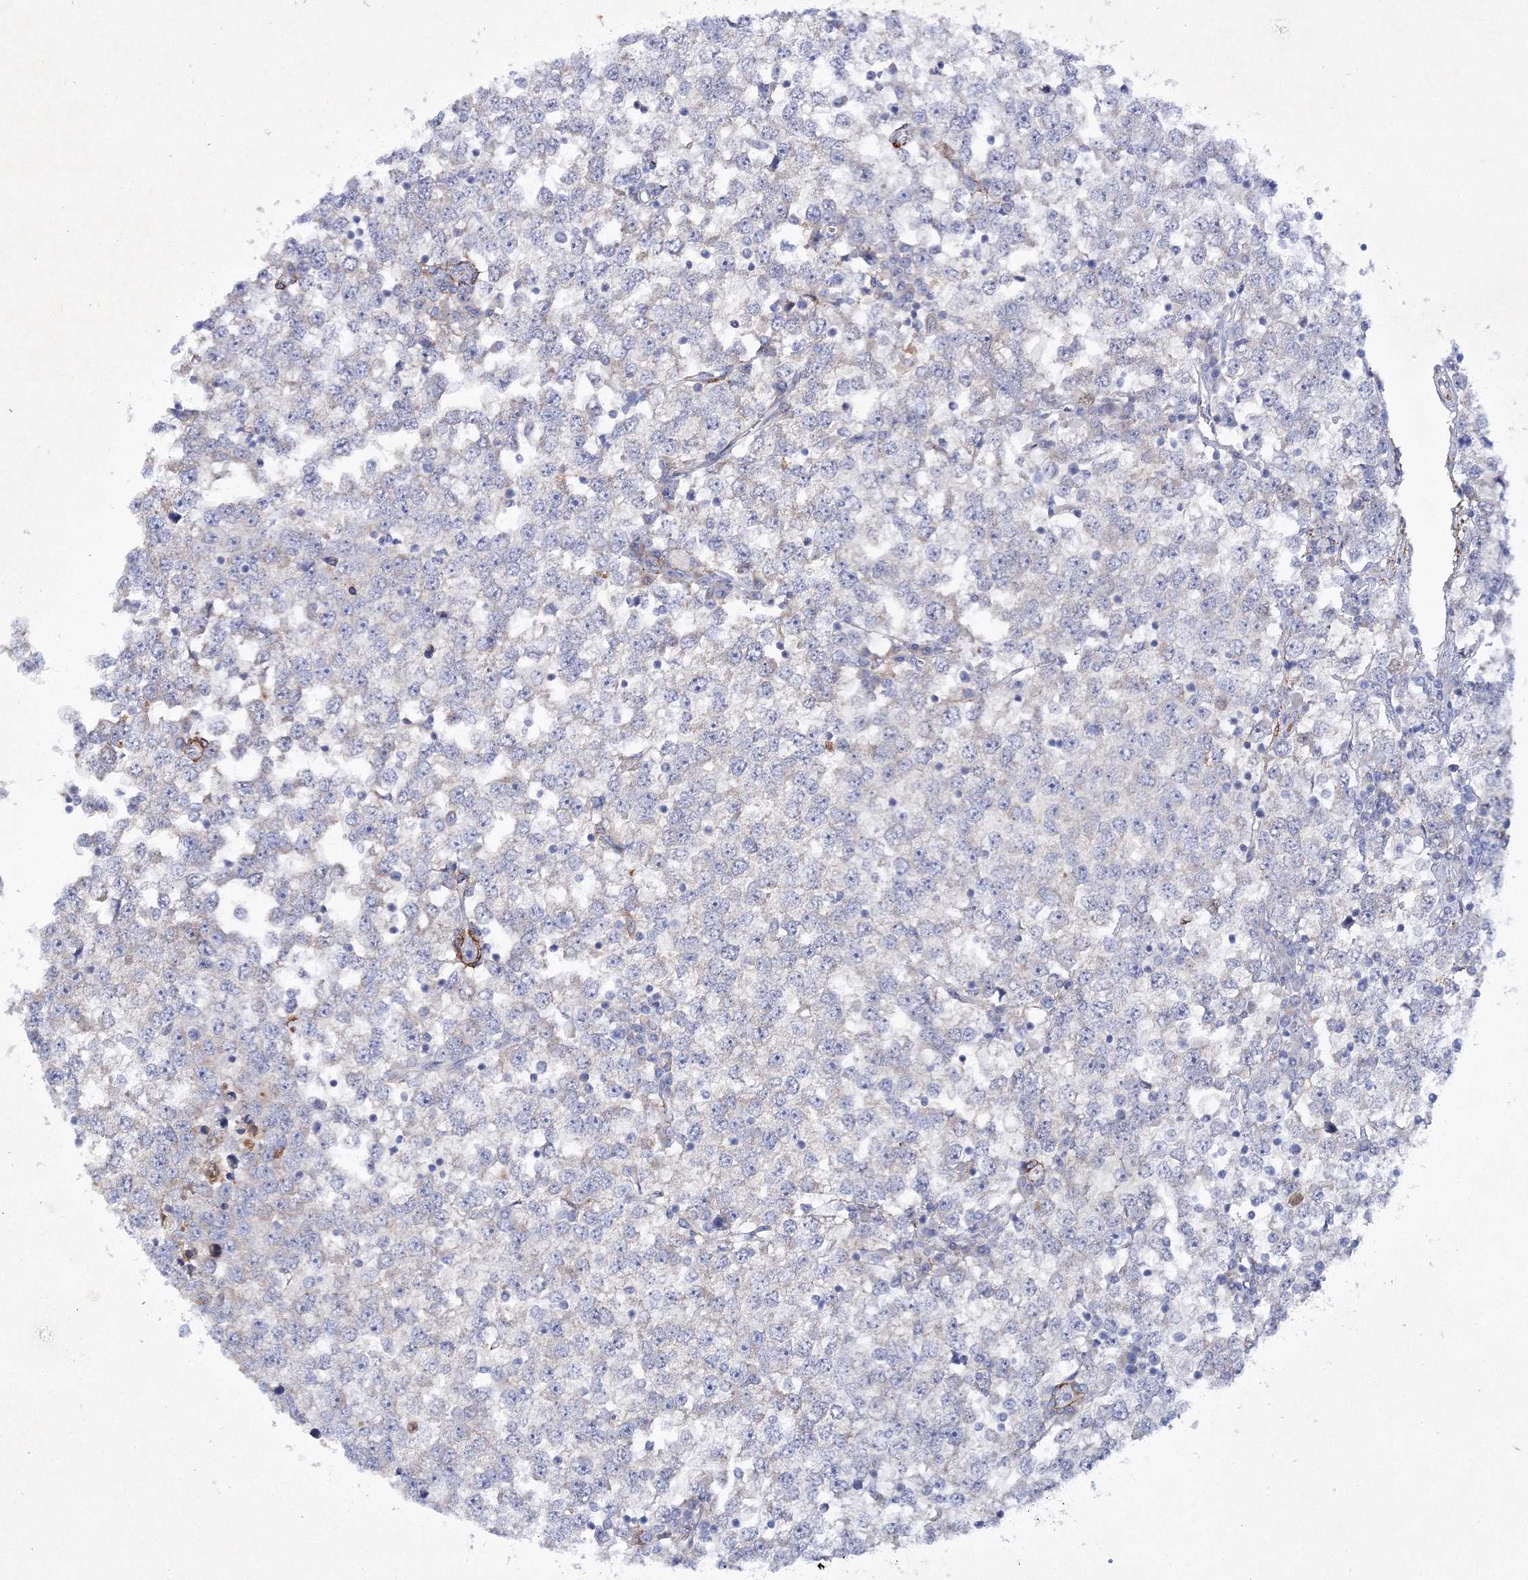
{"staining": {"intensity": "negative", "quantity": "none", "location": "none"}, "tissue": "testis cancer", "cell_type": "Tumor cells", "image_type": "cancer", "snomed": [{"axis": "morphology", "description": "Seminoma, NOS"}, {"axis": "topography", "description": "Testis"}], "caption": "Immunohistochemical staining of human testis seminoma shows no significant expression in tumor cells.", "gene": "RTN2", "patient": {"sex": "male", "age": 65}}